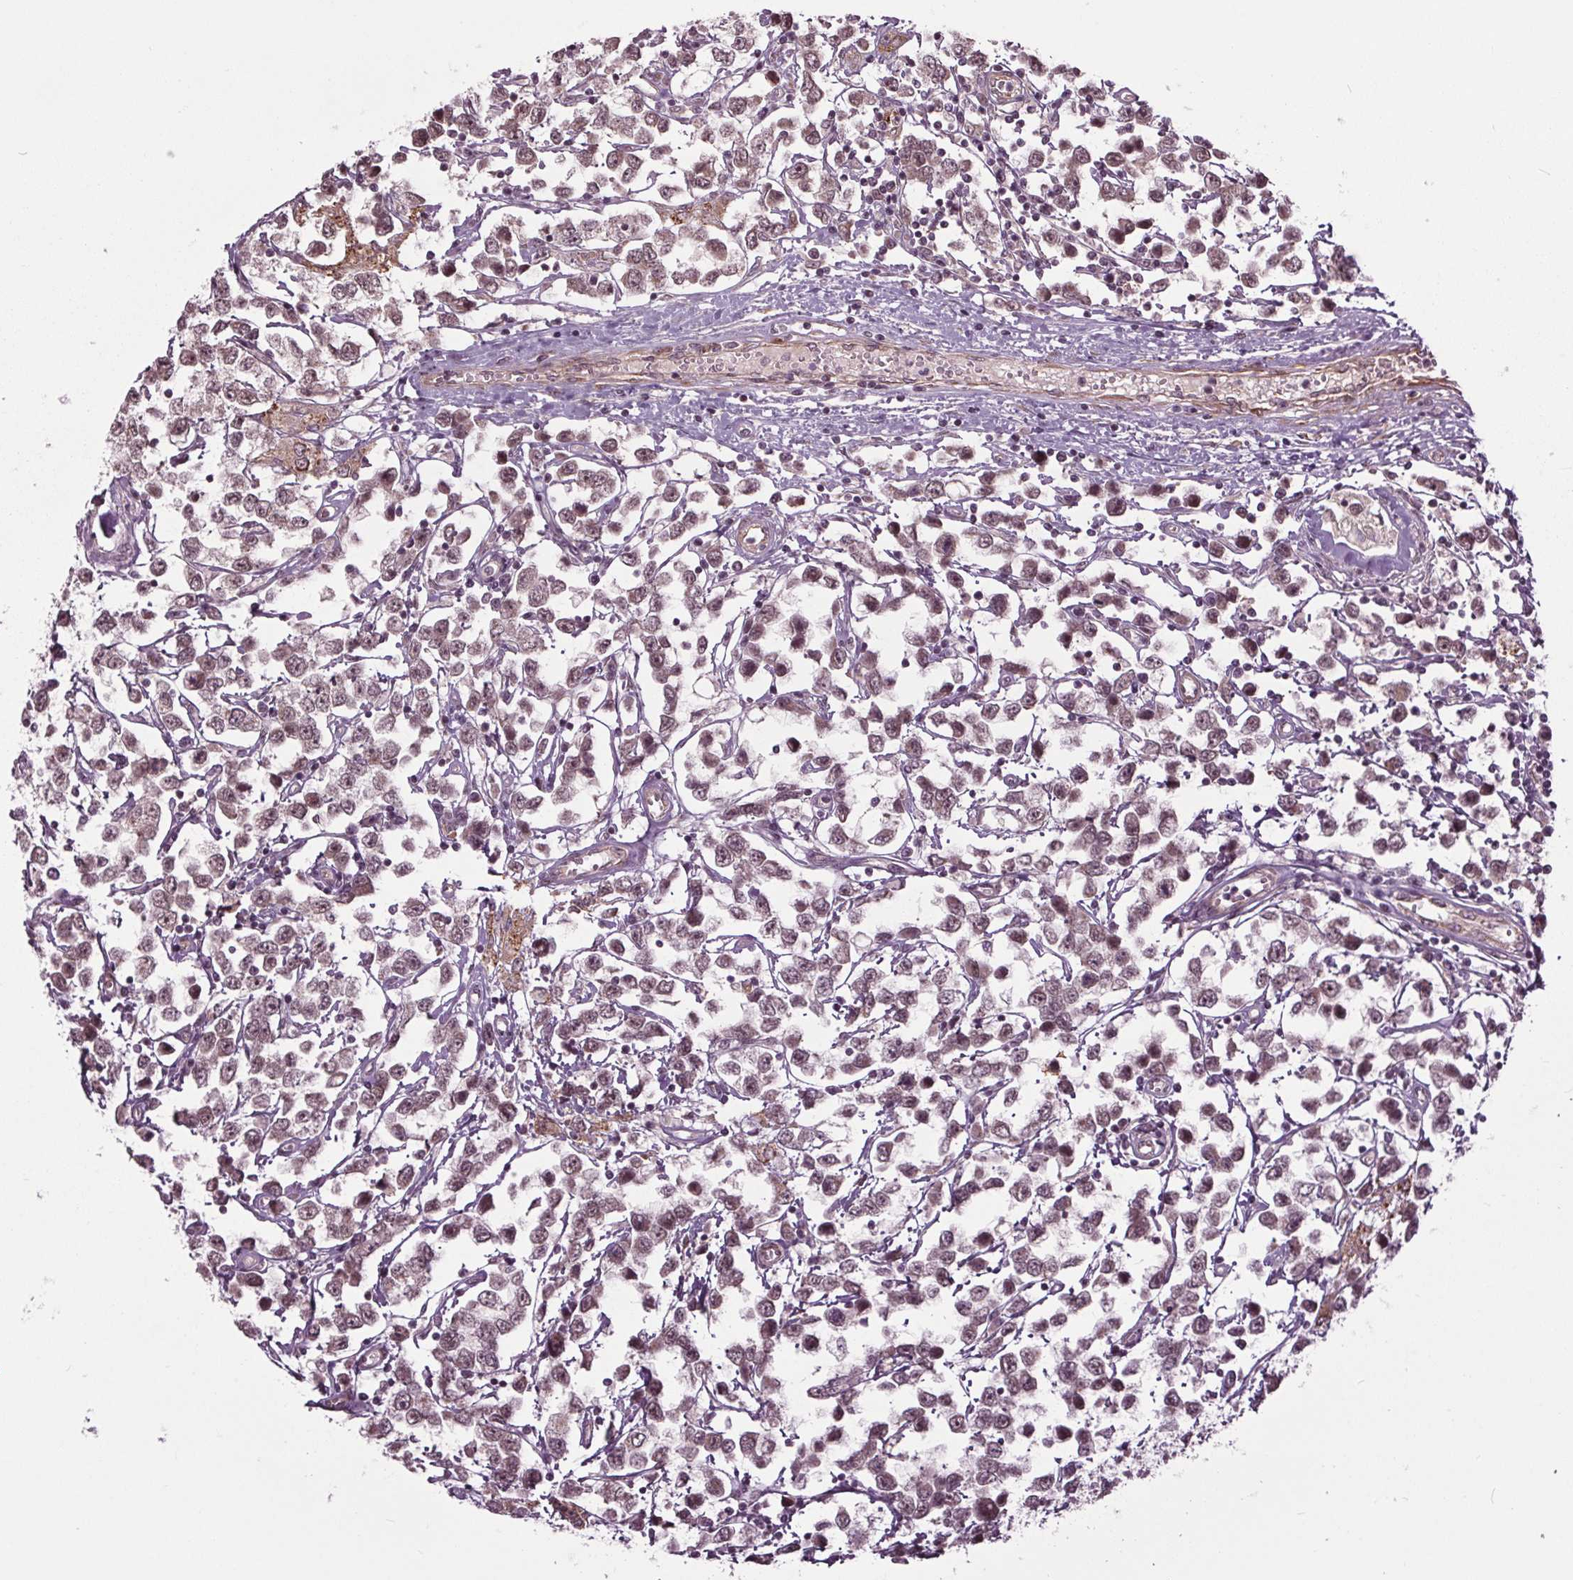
{"staining": {"intensity": "weak", "quantity": "25%-75%", "location": "cytoplasmic/membranous,nuclear"}, "tissue": "testis cancer", "cell_type": "Tumor cells", "image_type": "cancer", "snomed": [{"axis": "morphology", "description": "Seminoma, NOS"}, {"axis": "topography", "description": "Testis"}], "caption": "Protein positivity by immunohistochemistry exhibits weak cytoplasmic/membranous and nuclear staining in about 25%-75% of tumor cells in testis cancer (seminoma). (DAB IHC with brightfield microscopy, high magnification).", "gene": "HAUS5", "patient": {"sex": "male", "age": 34}}